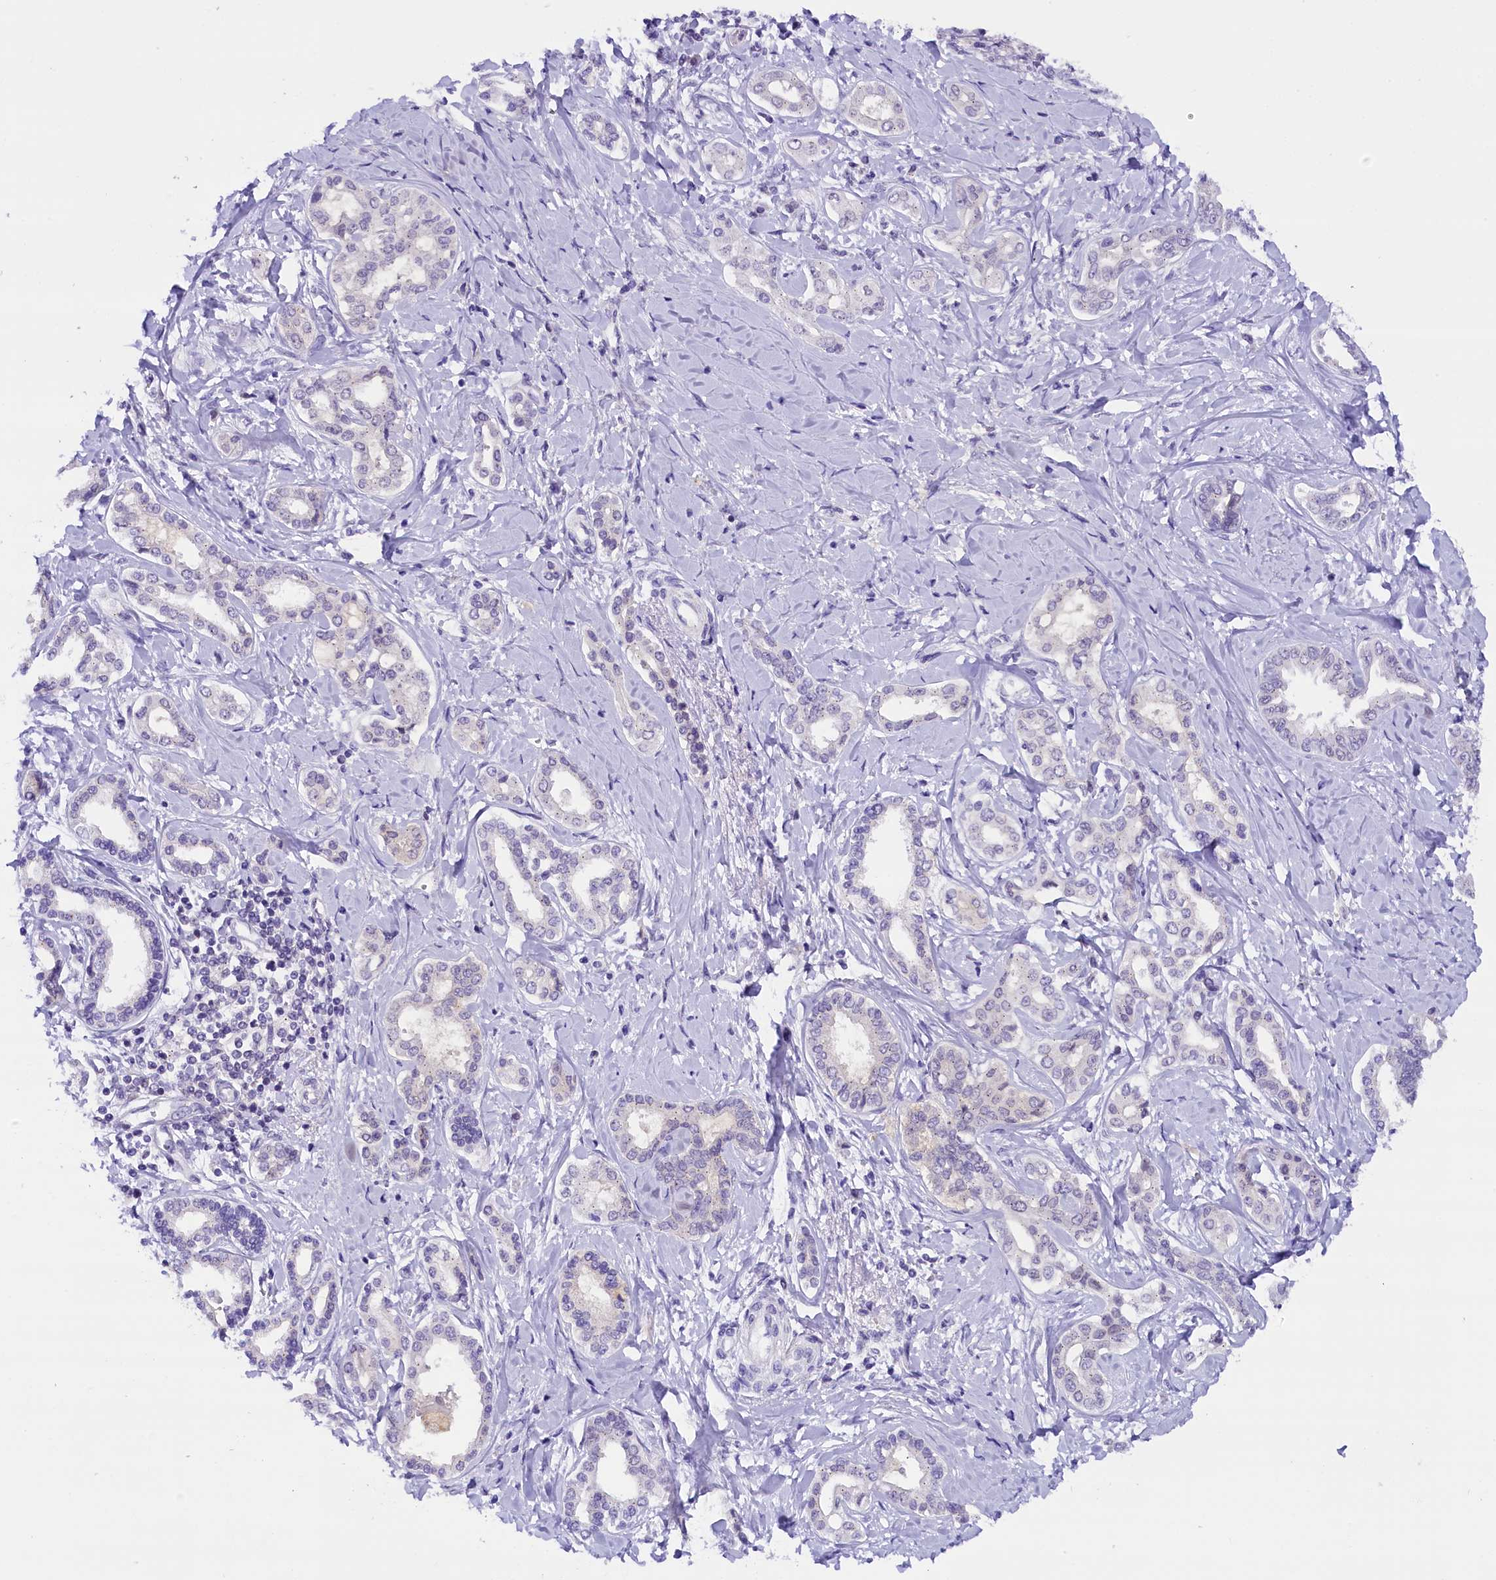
{"staining": {"intensity": "negative", "quantity": "none", "location": "none"}, "tissue": "liver cancer", "cell_type": "Tumor cells", "image_type": "cancer", "snomed": [{"axis": "morphology", "description": "Cholangiocarcinoma"}, {"axis": "topography", "description": "Liver"}], "caption": "Immunohistochemical staining of liver cancer (cholangiocarcinoma) shows no significant positivity in tumor cells.", "gene": "IQCN", "patient": {"sex": "female", "age": 77}}